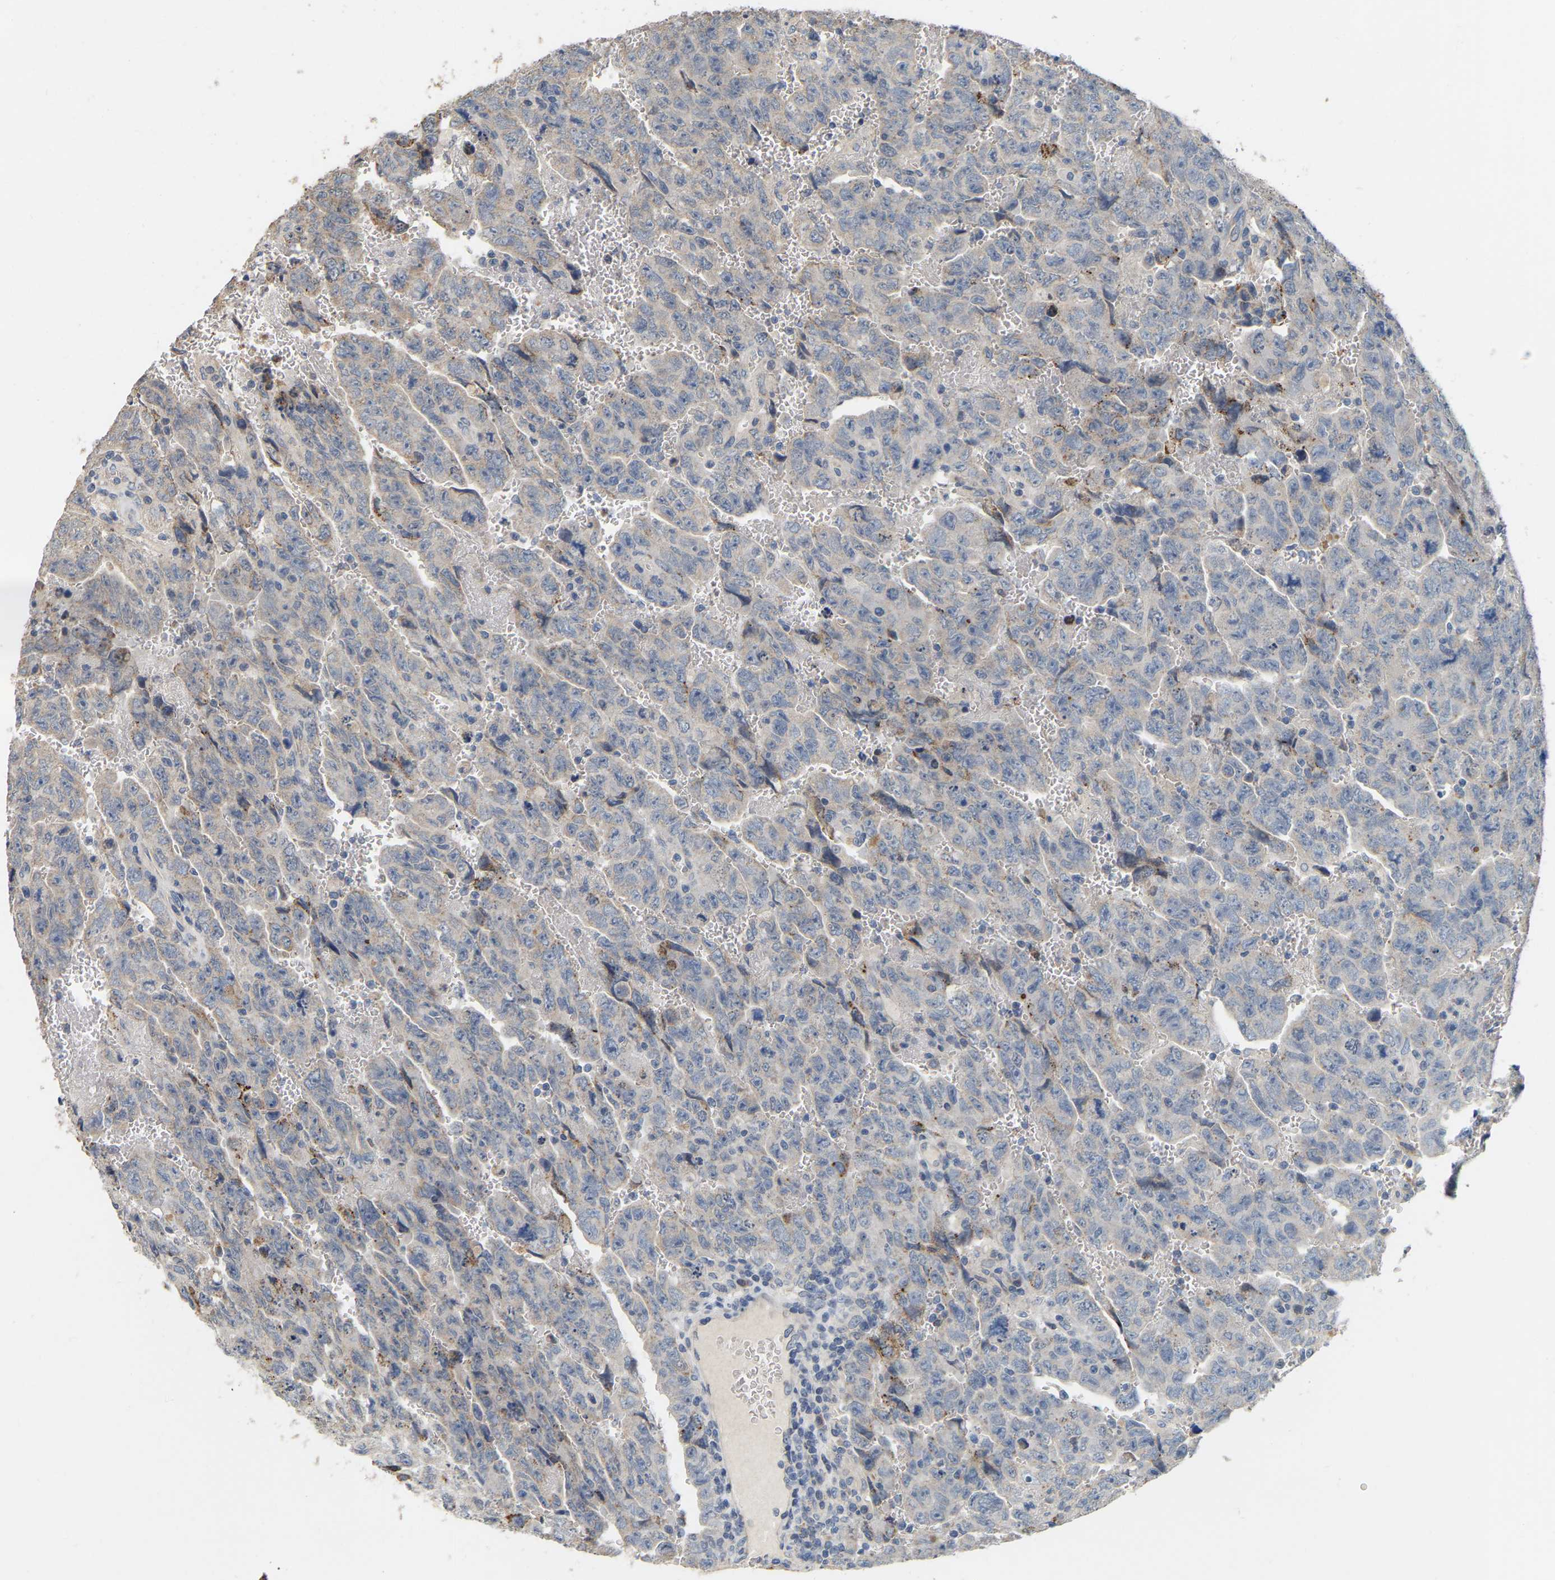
{"staining": {"intensity": "moderate", "quantity": "<25%", "location": "cytoplasmic/membranous"}, "tissue": "testis cancer", "cell_type": "Tumor cells", "image_type": "cancer", "snomed": [{"axis": "morphology", "description": "Carcinoma, Embryonal, NOS"}, {"axis": "topography", "description": "Testis"}], "caption": "Immunohistochemistry histopathology image of testis cancer stained for a protein (brown), which reveals low levels of moderate cytoplasmic/membranous positivity in approximately <25% of tumor cells.", "gene": "SSH1", "patient": {"sex": "male", "age": 28}}